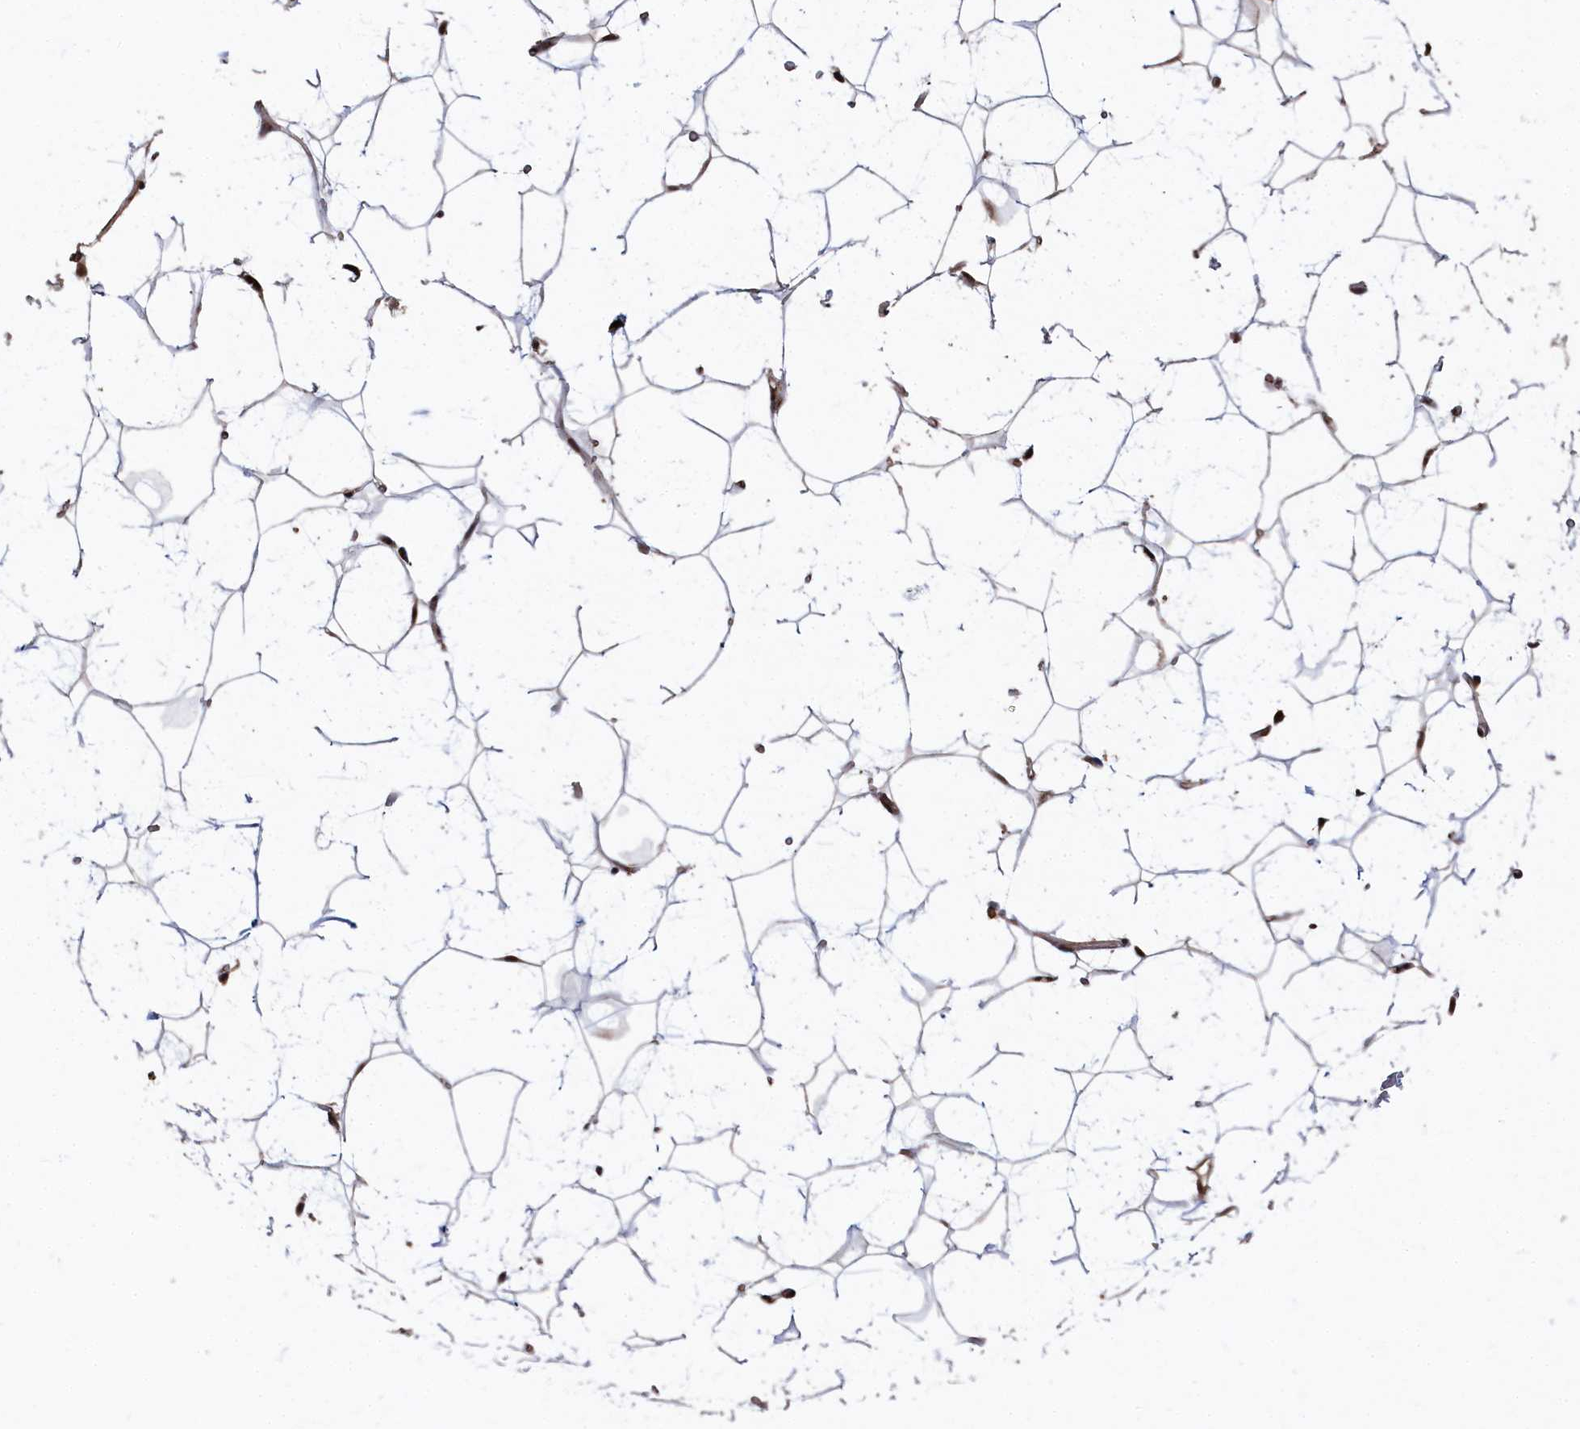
{"staining": {"intensity": "moderate", "quantity": "25%-75%", "location": "cytoplasmic/membranous,nuclear"}, "tissue": "adipose tissue", "cell_type": "Adipocytes", "image_type": "normal", "snomed": [{"axis": "morphology", "description": "Normal tissue, NOS"}, {"axis": "topography", "description": "Breast"}], "caption": "An image showing moderate cytoplasmic/membranous,nuclear staining in approximately 25%-75% of adipocytes in unremarkable adipose tissue, as visualized by brown immunohistochemical staining.", "gene": "BUB3", "patient": {"sex": "female", "age": 26}}